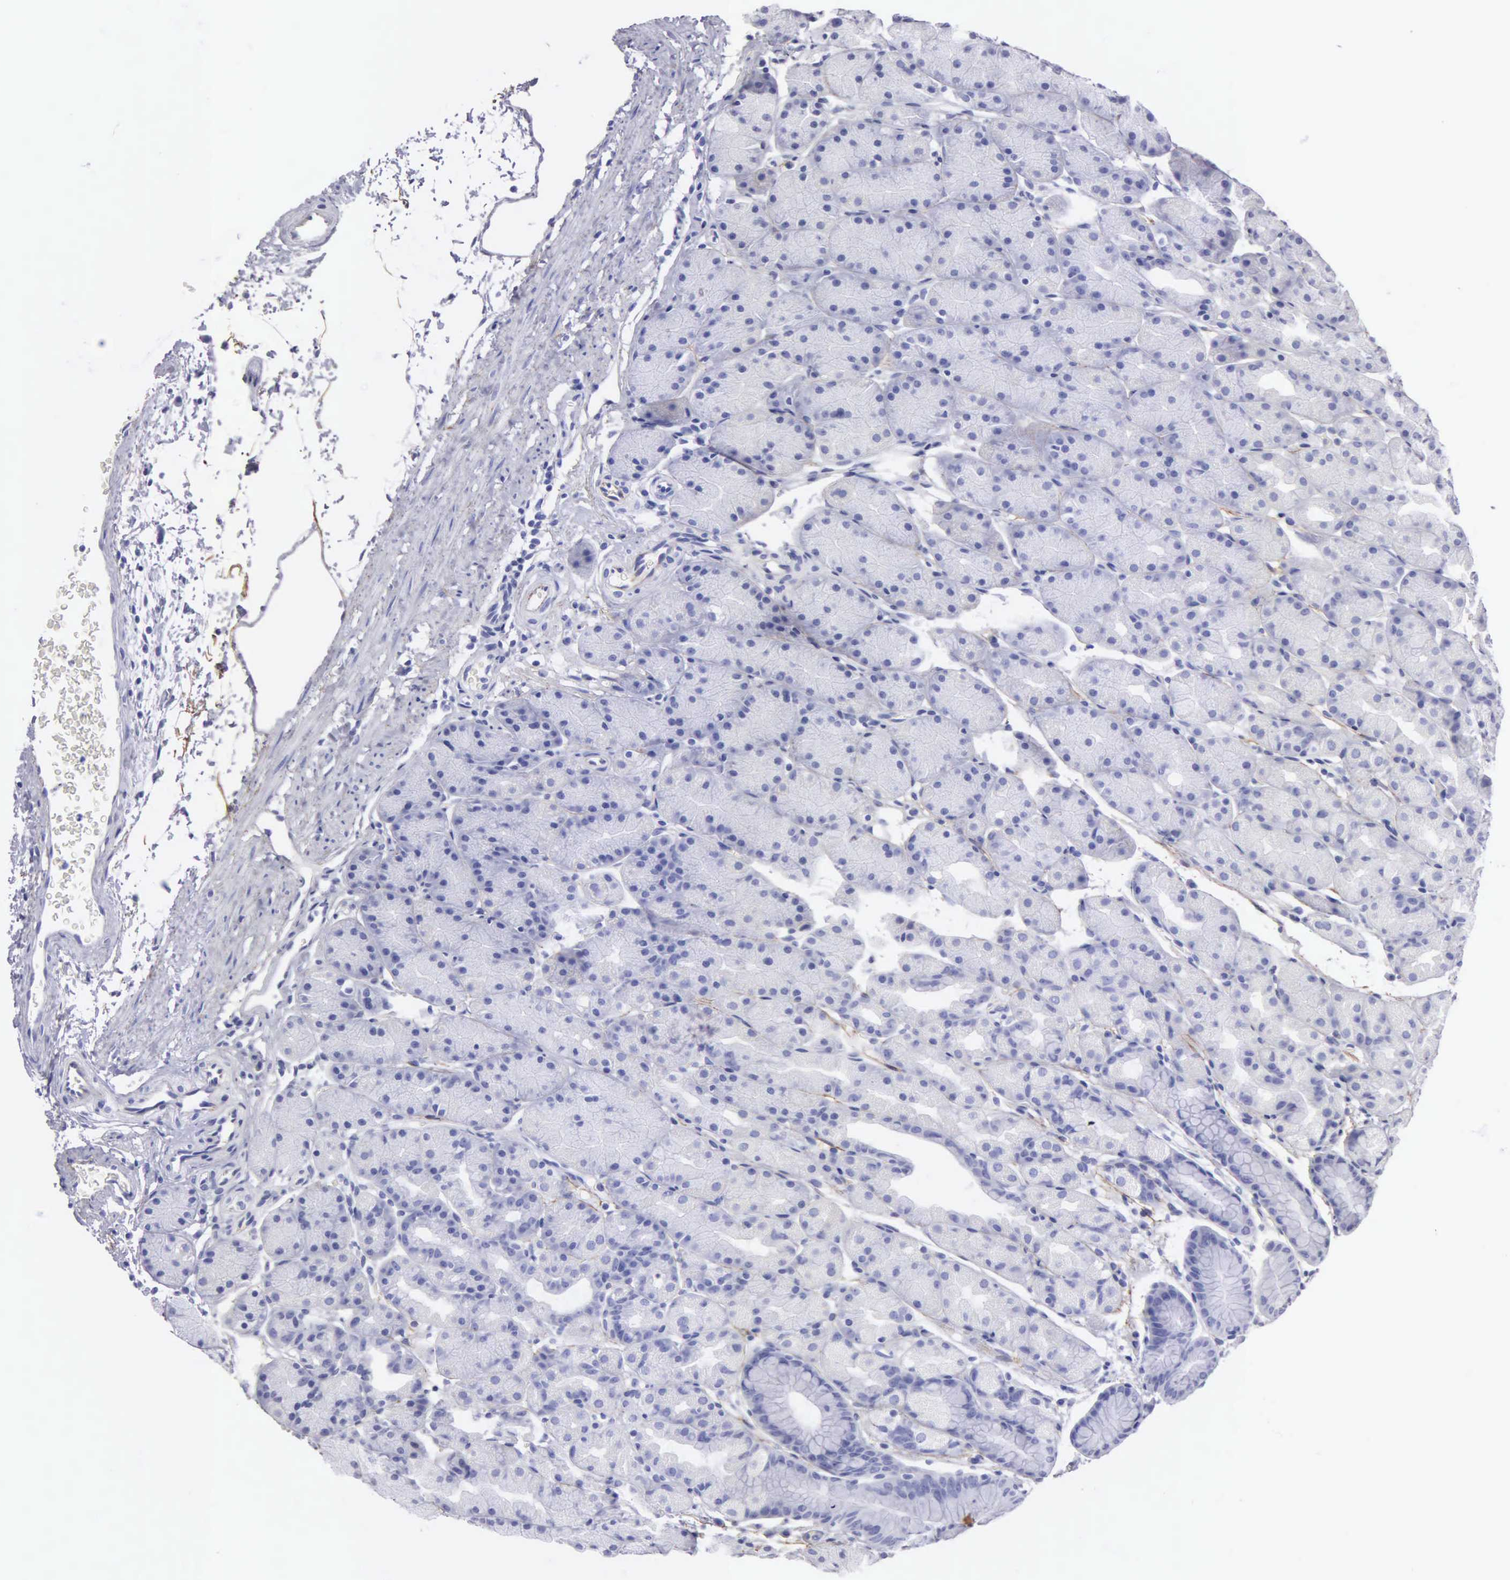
{"staining": {"intensity": "negative", "quantity": "none", "location": "none"}, "tissue": "stomach", "cell_type": "Glandular cells", "image_type": "normal", "snomed": [{"axis": "morphology", "description": "Adenocarcinoma, NOS"}, {"axis": "topography", "description": "Stomach, upper"}], "caption": "This histopathology image is of normal stomach stained with immunohistochemistry (IHC) to label a protein in brown with the nuclei are counter-stained blue. There is no expression in glandular cells.", "gene": "FBLN5", "patient": {"sex": "male", "age": 47}}